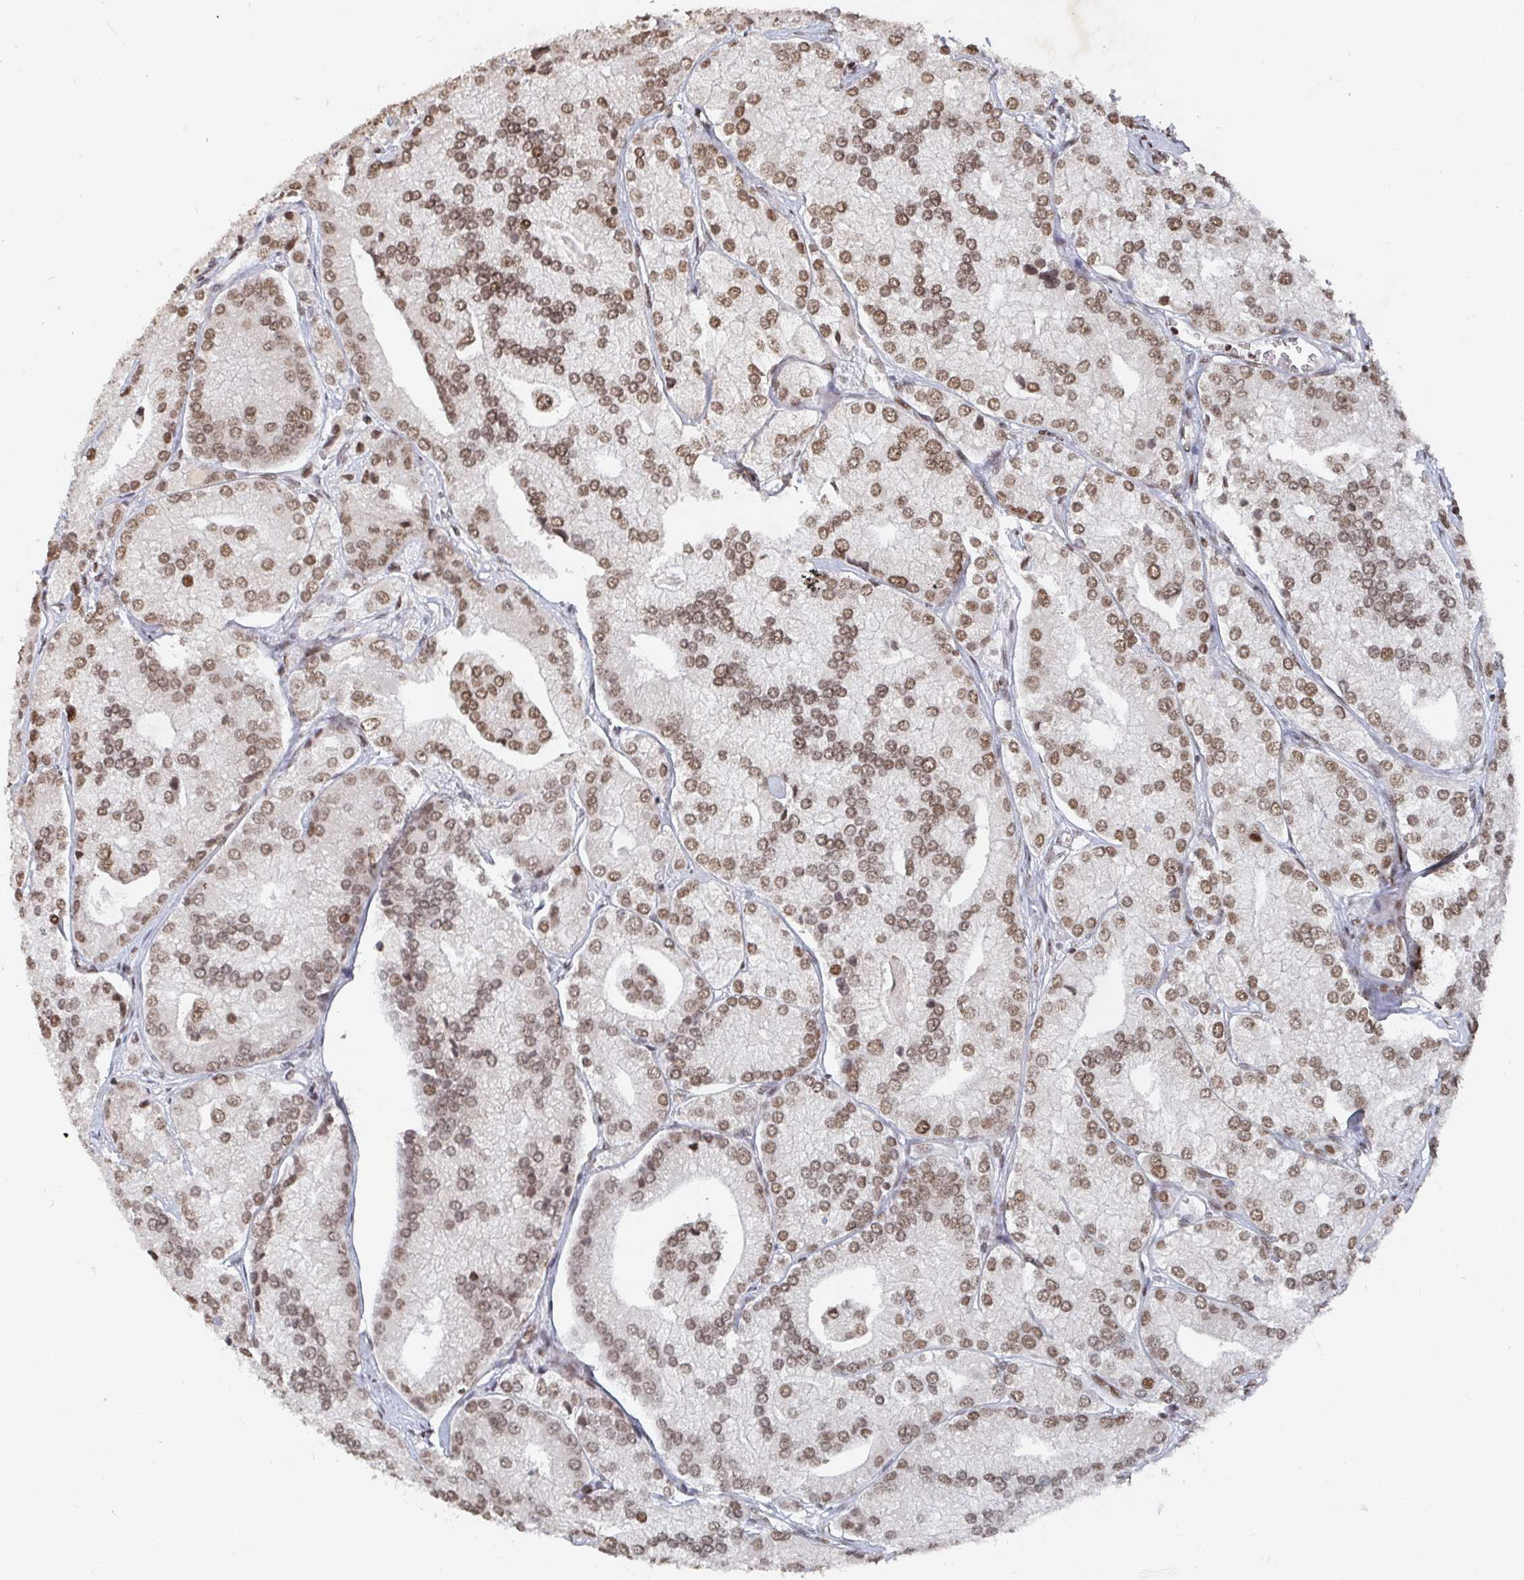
{"staining": {"intensity": "moderate", "quantity": ">75%", "location": "nuclear"}, "tissue": "prostate cancer", "cell_type": "Tumor cells", "image_type": "cancer", "snomed": [{"axis": "morphology", "description": "Adenocarcinoma, High grade"}, {"axis": "topography", "description": "Prostate"}], "caption": "Human prostate cancer (adenocarcinoma (high-grade)) stained with a protein marker reveals moderate staining in tumor cells.", "gene": "ZDHHC12", "patient": {"sex": "male", "age": 61}}